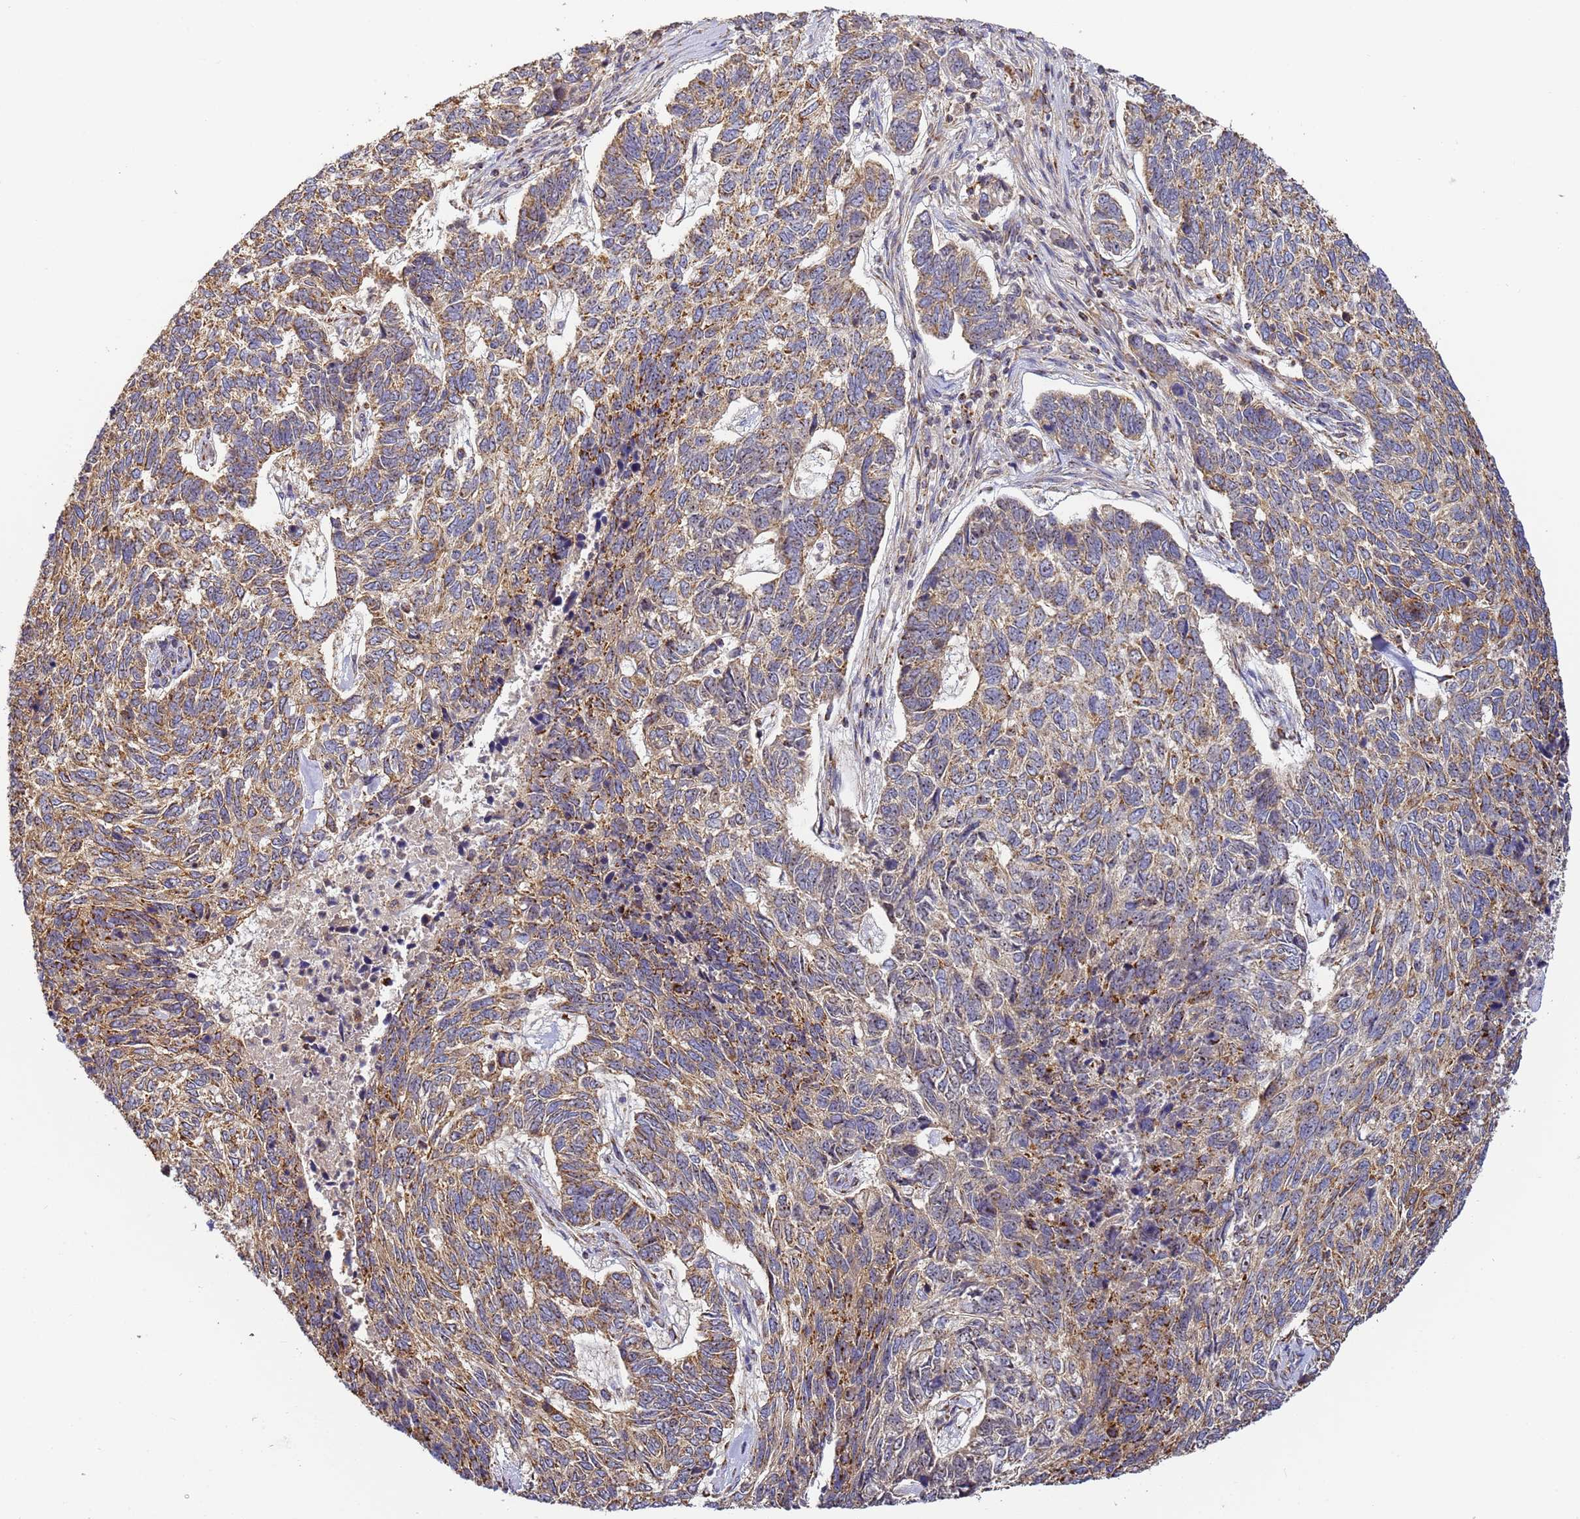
{"staining": {"intensity": "moderate", "quantity": ">75%", "location": "cytoplasmic/membranous"}, "tissue": "skin cancer", "cell_type": "Tumor cells", "image_type": "cancer", "snomed": [{"axis": "morphology", "description": "Basal cell carcinoma"}, {"axis": "topography", "description": "Skin"}], "caption": "Immunohistochemistry histopathology image of neoplastic tissue: human skin cancer stained using immunohistochemistry (IHC) exhibits medium levels of moderate protein expression localized specifically in the cytoplasmic/membranous of tumor cells, appearing as a cytoplasmic/membranous brown color.", "gene": "FRG2C", "patient": {"sex": "female", "age": 65}}